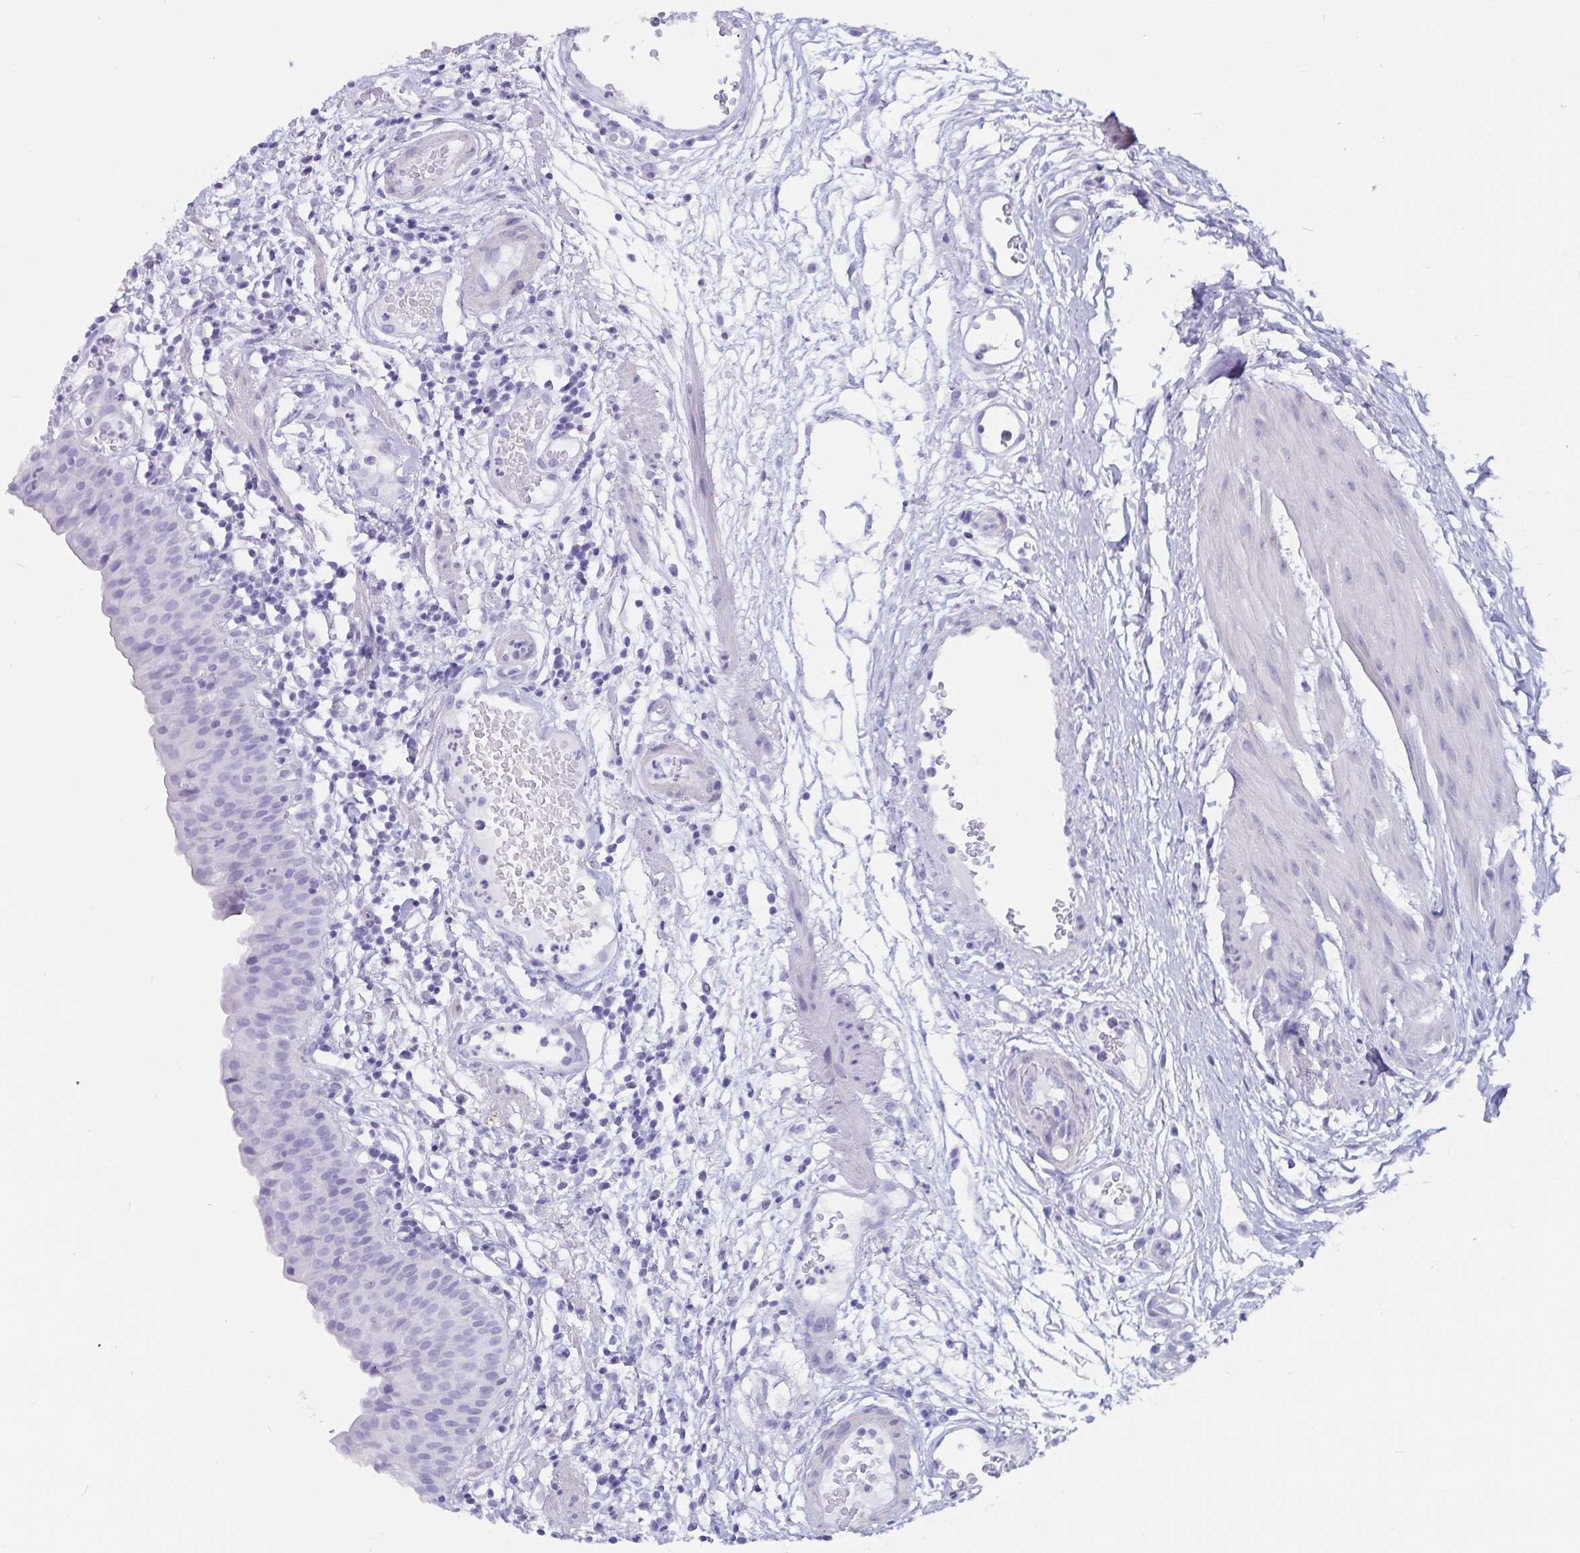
{"staining": {"intensity": "negative", "quantity": "none", "location": "none"}, "tissue": "urinary bladder", "cell_type": "Urothelial cells", "image_type": "normal", "snomed": [{"axis": "morphology", "description": "Normal tissue, NOS"}, {"axis": "morphology", "description": "Inflammation, NOS"}, {"axis": "topography", "description": "Urinary bladder"}], "caption": "IHC image of unremarkable urinary bladder: urinary bladder stained with DAB shows no significant protein staining in urothelial cells. The staining is performed using DAB (3,3'-diaminobenzidine) brown chromogen with nuclei counter-stained in using hematoxylin.", "gene": "GPR137", "patient": {"sex": "male", "age": 57}}